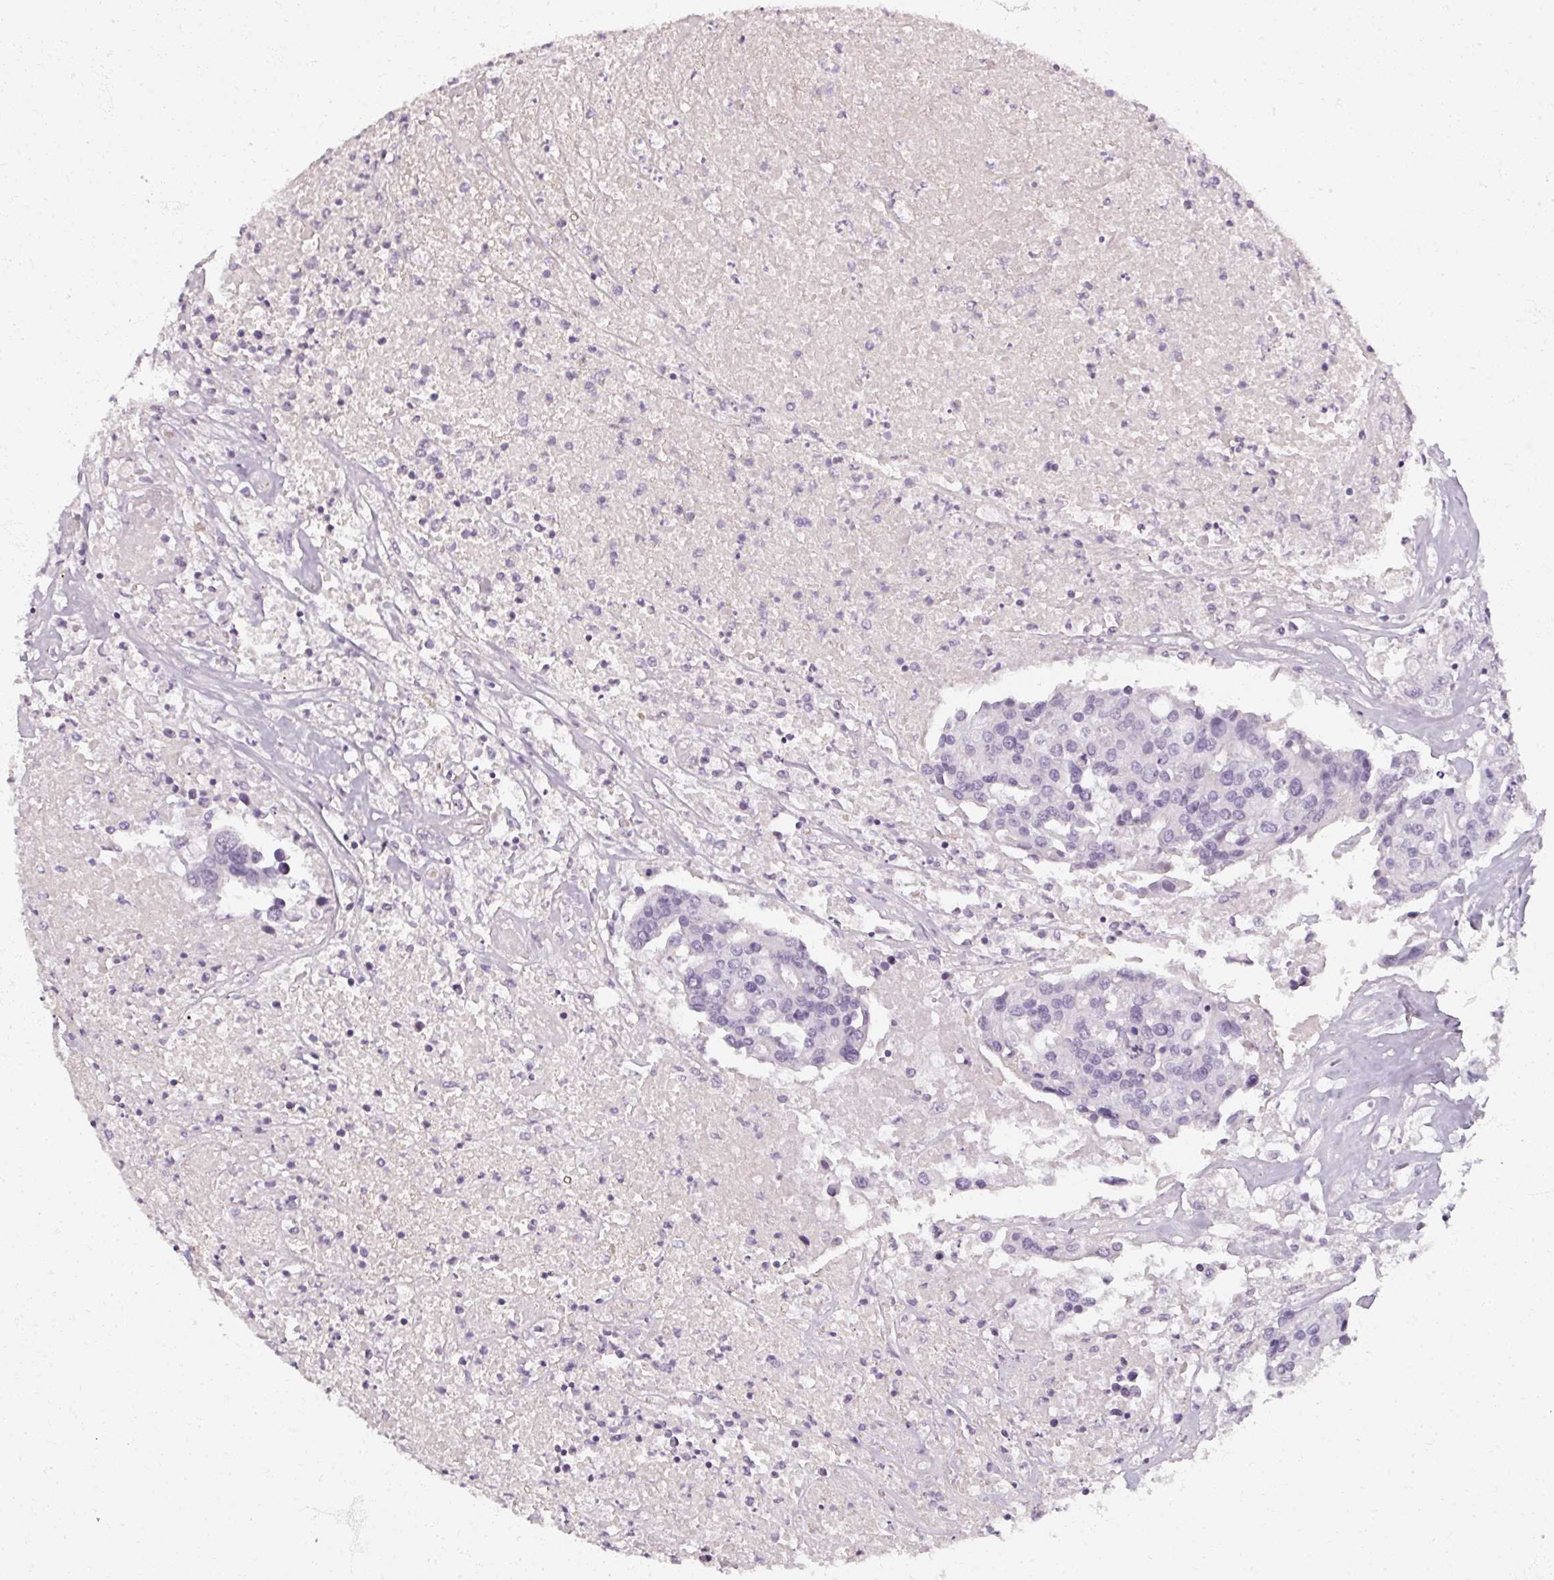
{"staining": {"intensity": "negative", "quantity": "none", "location": "none"}, "tissue": "colorectal cancer", "cell_type": "Tumor cells", "image_type": "cancer", "snomed": [{"axis": "morphology", "description": "Adenocarcinoma, NOS"}, {"axis": "topography", "description": "Colon"}], "caption": "DAB (3,3'-diaminobenzidine) immunohistochemical staining of colorectal adenocarcinoma demonstrates no significant expression in tumor cells.", "gene": "REG3G", "patient": {"sex": "male", "age": 77}}